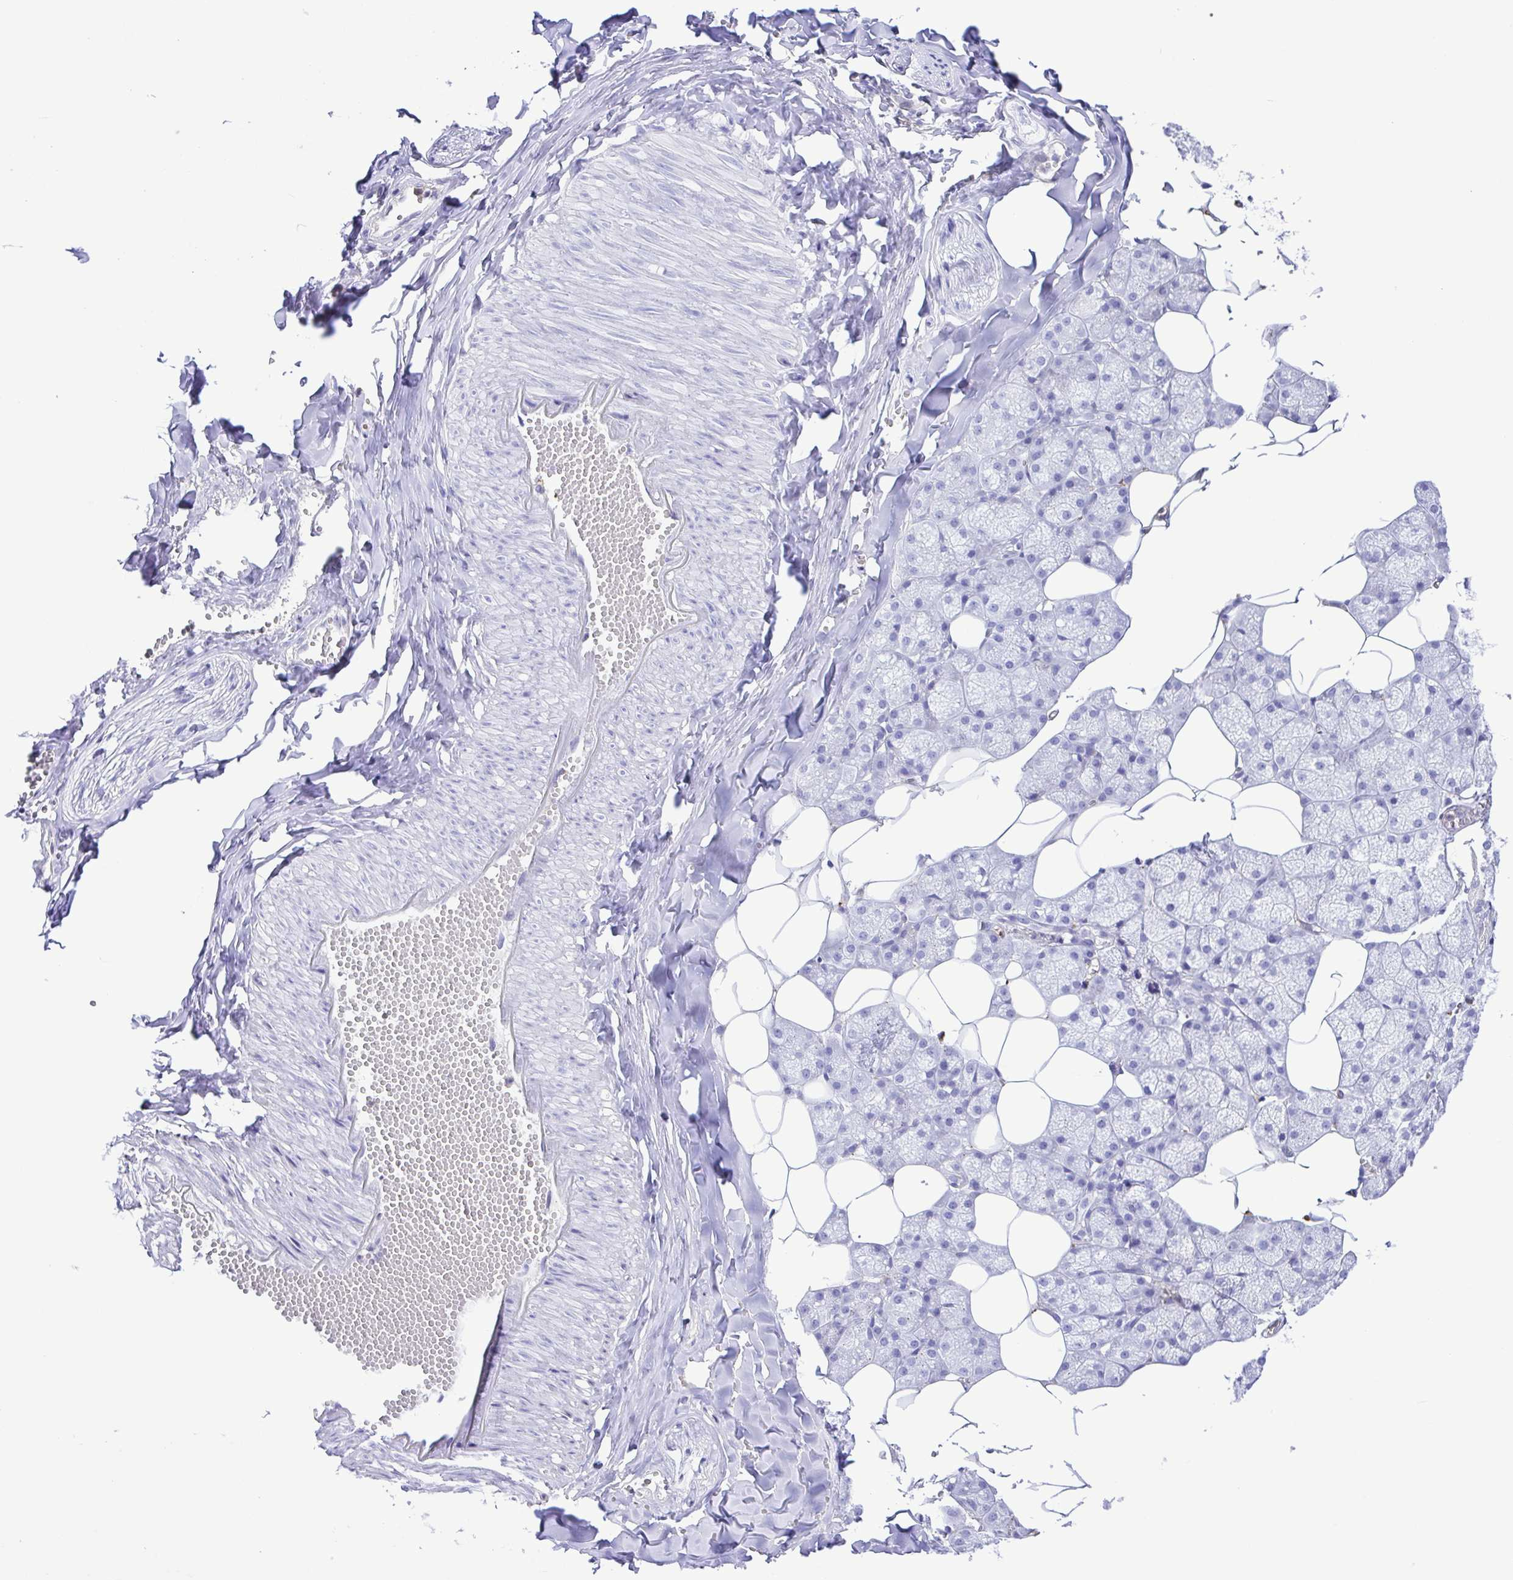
{"staining": {"intensity": "negative", "quantity": "none", "location": "none"}, "tissue": "salivary gland", "cell_type": "Glandular cells", "image_type": "normal", "snomed": [{"axis": "morphology", "description": "Normal tissue, NOS"}, {"axis": "topography", "description": "Salivary gland"}, {"axis": "topography", "description": "Peripheral nerve tissue"}], "caption": "This image is of benign salivary gland stained with immunohistochemistry to label a protein in brown with the nuclei are counter-stained blue. There is no expression in glandular cells.", "gene": "GPR17", "patient": {"sex": "male", "age": 38}}